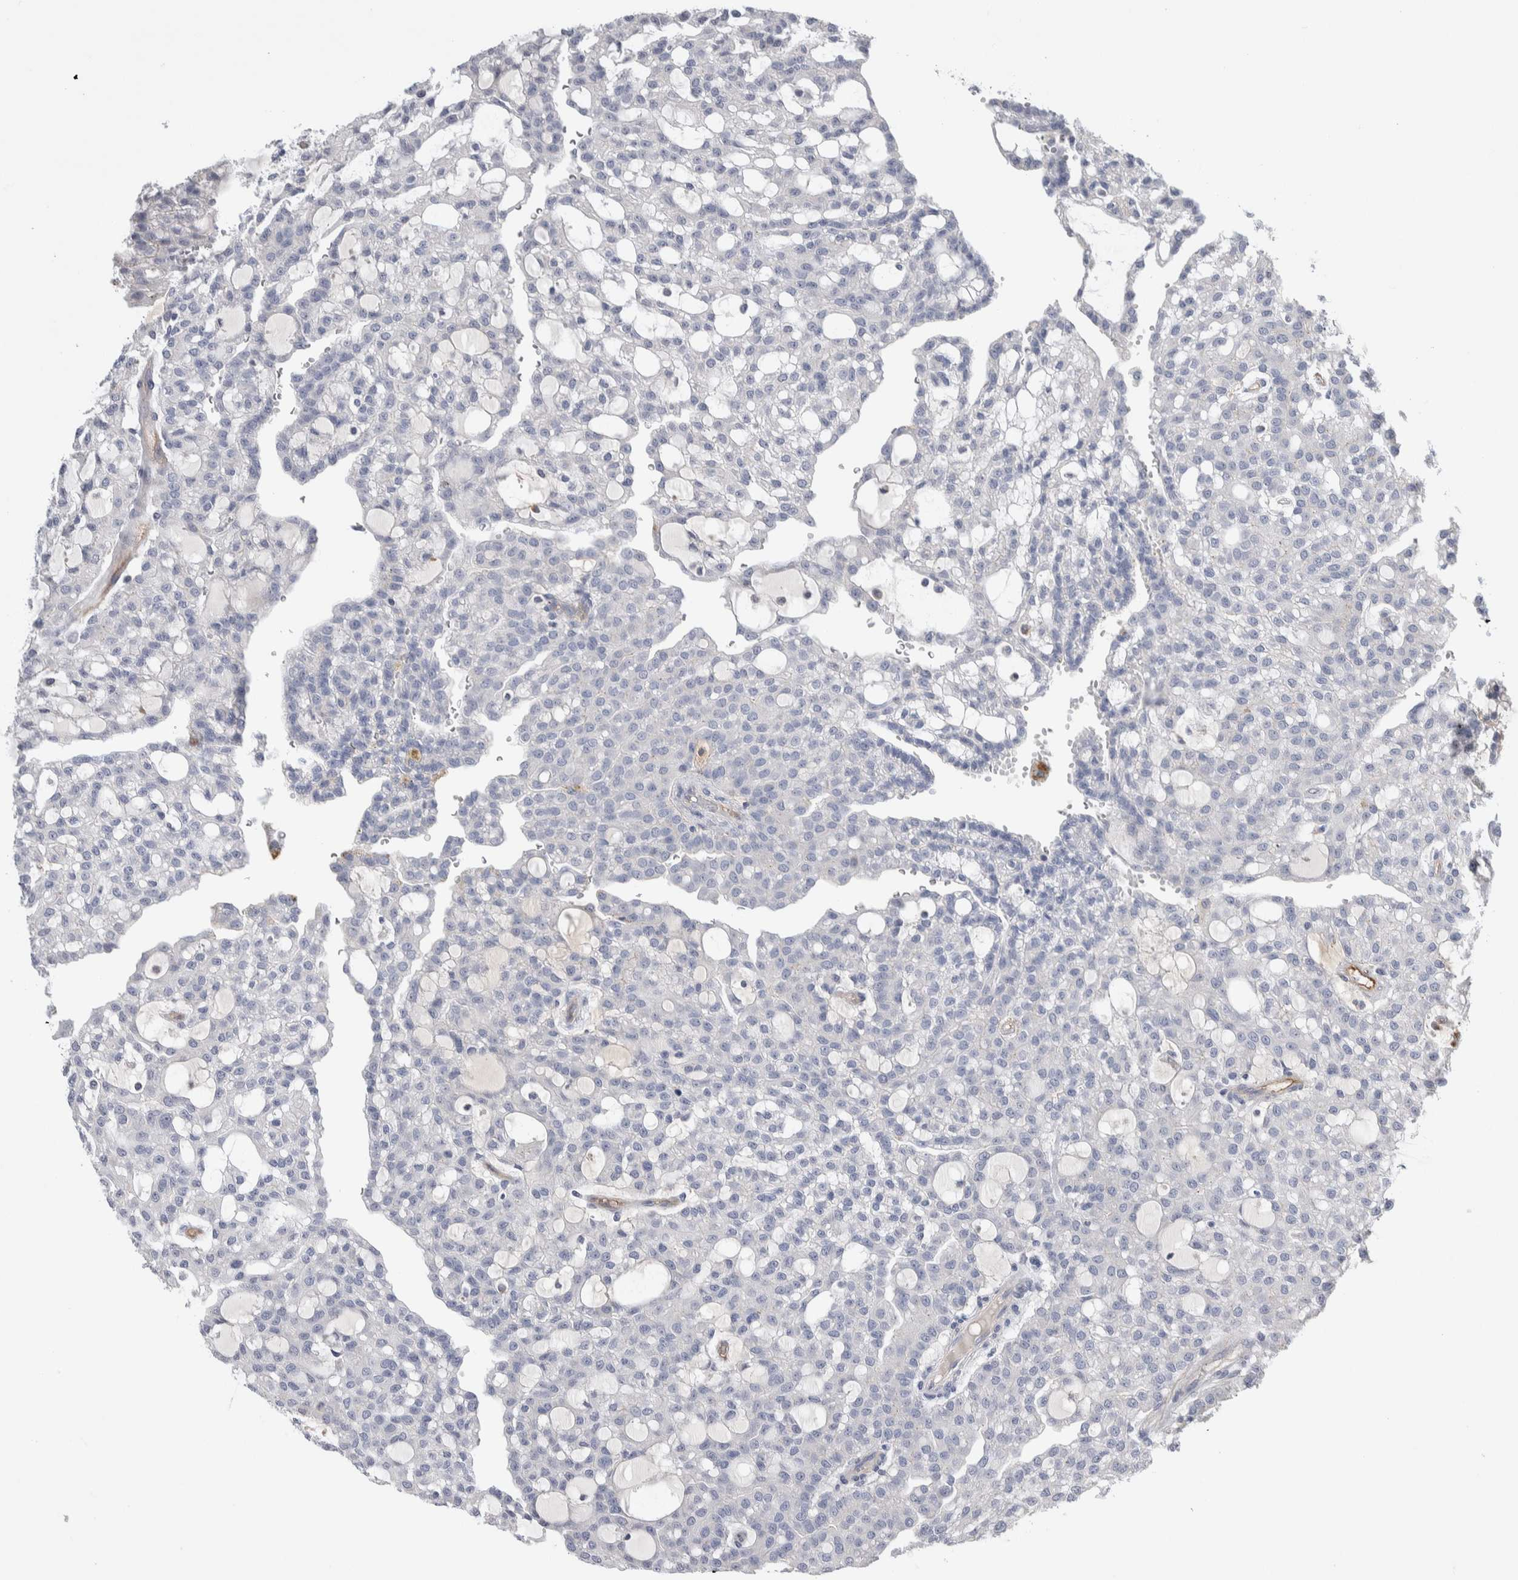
{"staining": {"intensity": "negative", "quantity": "none", "location": "none"}, "tissue": "renal cancer", "cell_type": "Tumor cells", "image_type": "cancer", "snomed": [{"axis": "morphology", "description": "Adenocarcinoma, NOS"}, {"axis": "topography", "description": "Kidney"}], "caption": "Immunohistochemical staining of renal cancer shows no significant expression in tumor cells.", "gene": "CEP131", "patient": {"sex": "male", "age": 63}}